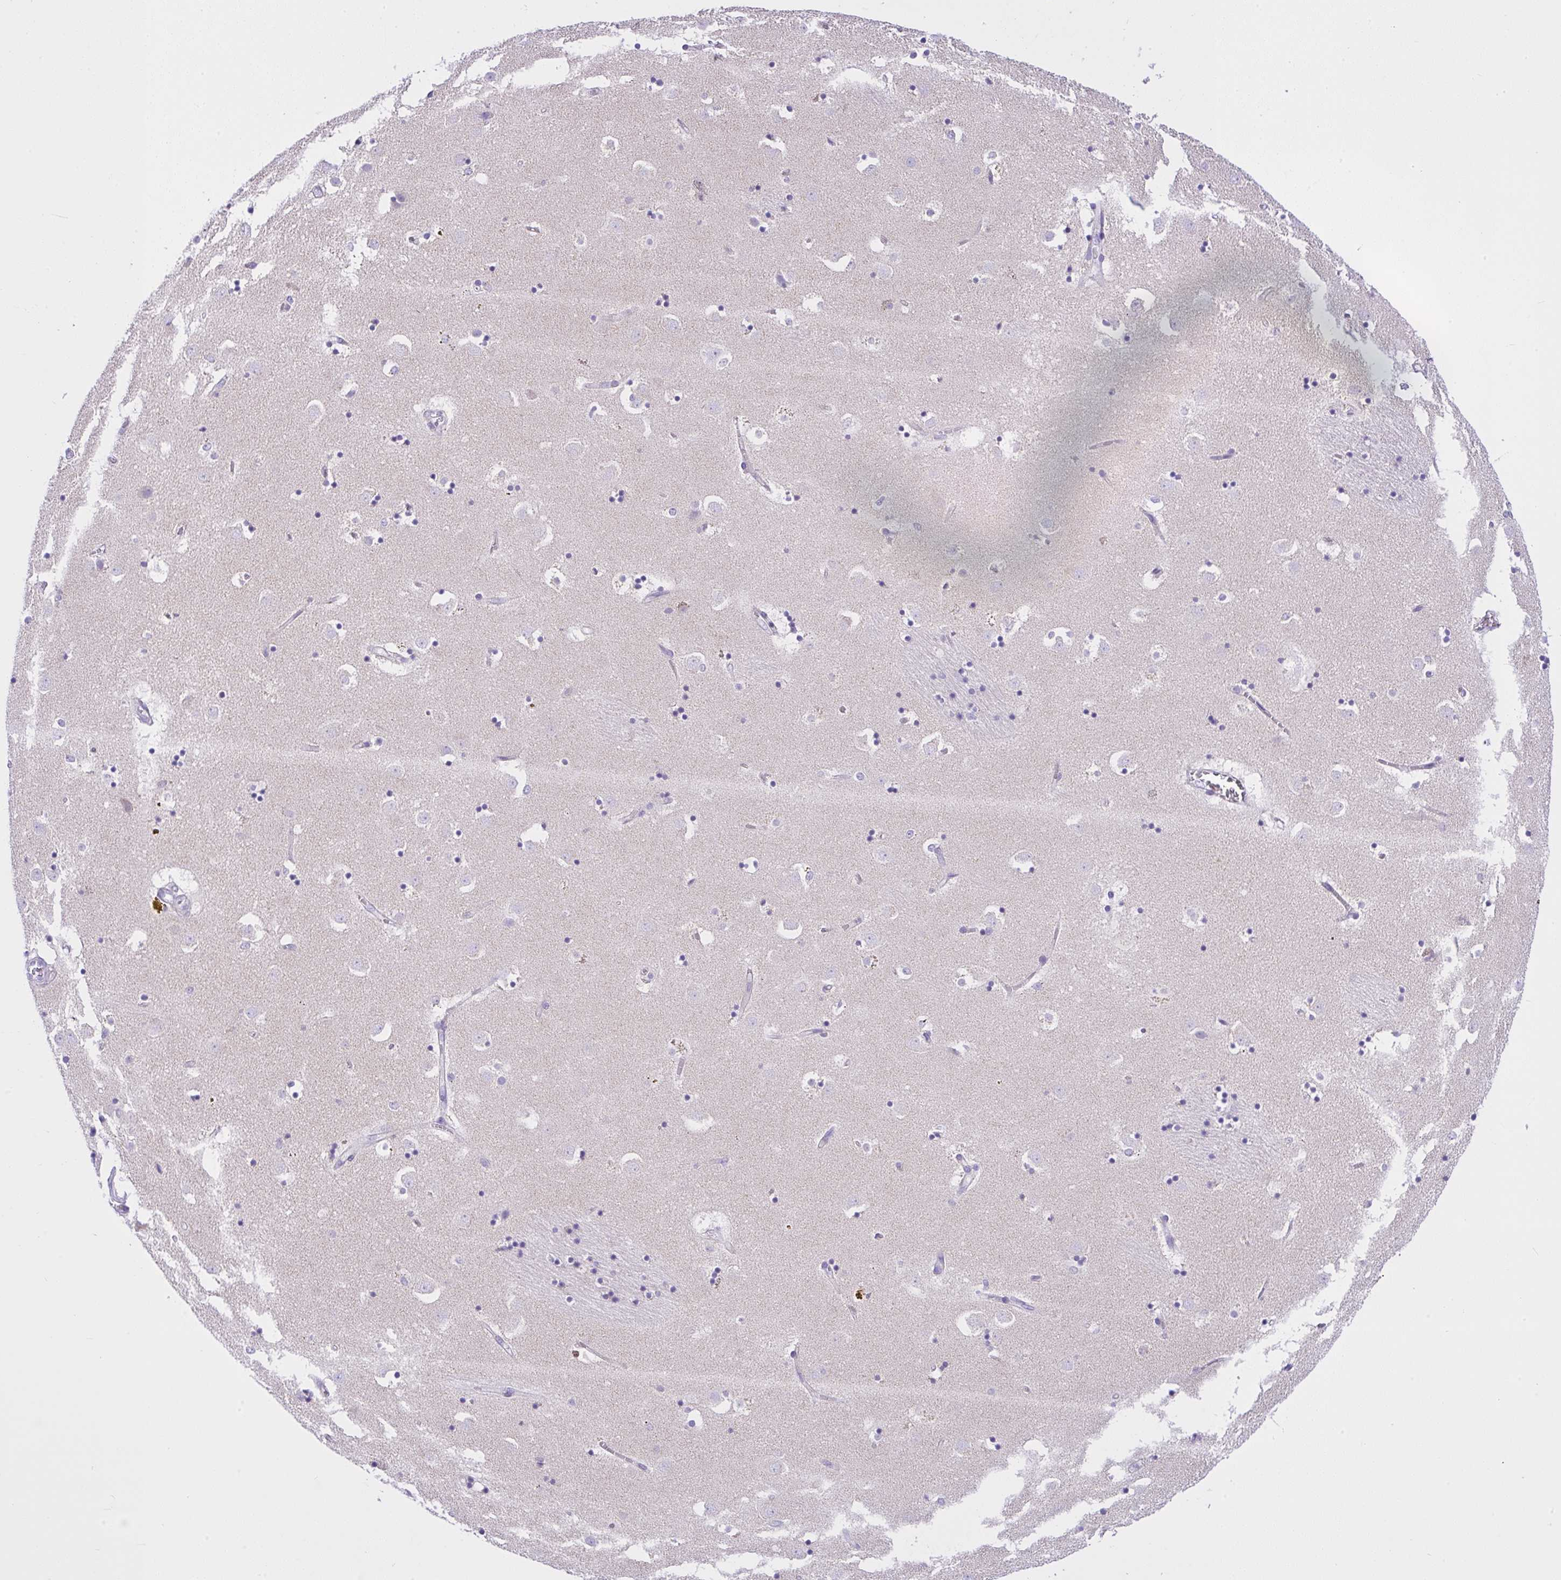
{"staining": {"intensity": "negative", "quantity": "none", "location": "none"}, "tissue": "caudate", "cell_type": "Glial cells", "image_type": "normal", "snomed": [{"axis": "morphology", "description": "Normal tissue, NOS"}, {"axis": "topography", "description": "Lateral ventricle wall"}], "caption": "DAB (3,3'-diaminobenzidine) immunohistochemical staining of benign human caudate displays no significant staining in glial cells. (DAB (3,3'-diaminobenzidine) IHC with hematoxylin counter stain).", "gene": "SLC13A1", "patient": {"sex": "male", "age": 58}}